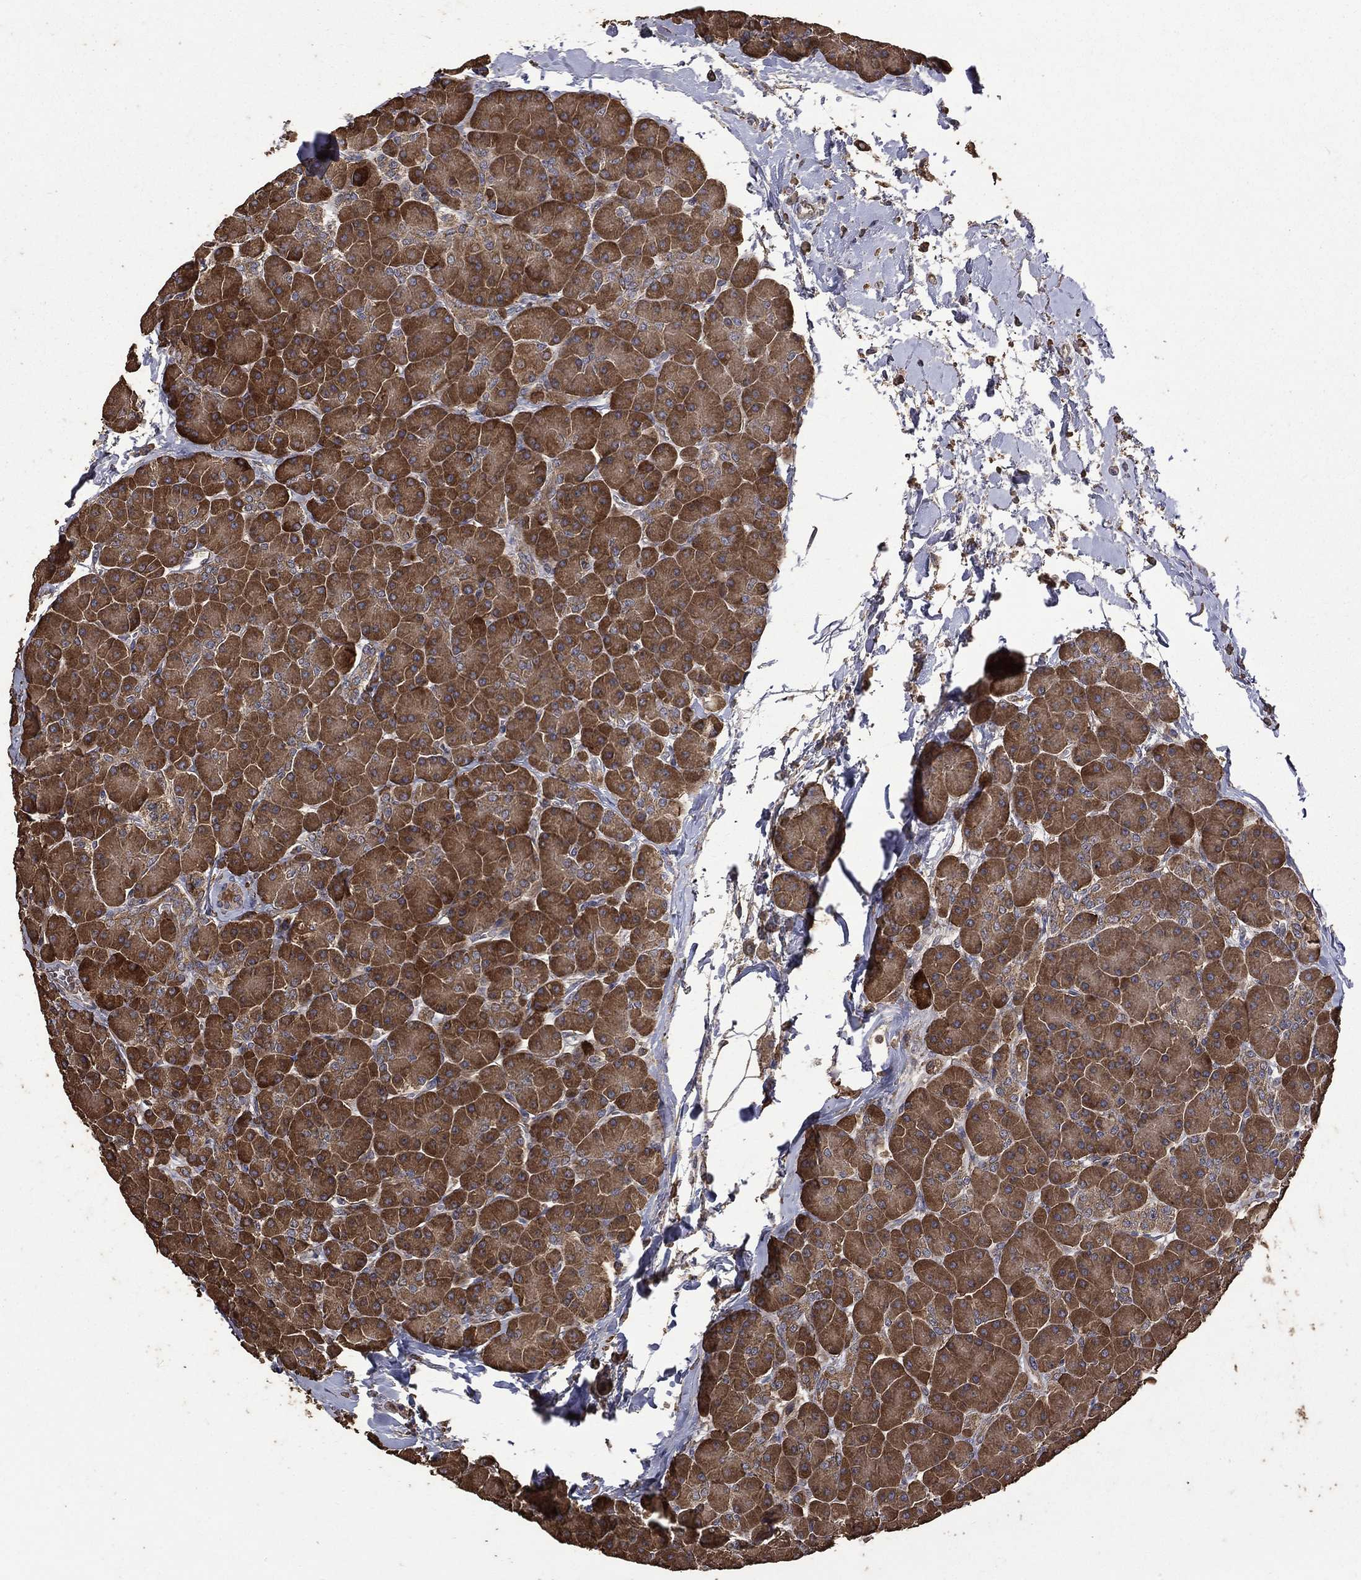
{"staining": {"intensity": "strong", "quantity": ">75%", "location": "cytoplasmic/membranous"}, "tissue": "pancreas", "cell_type": "Exocrine glandular cells", "image_type": "normal", "snomed": [{"axis": "morphology", "description": "Normal tissue, NOS"}, {"axis": "topography", "description": "Pancreas"}], "caption": "IHC image of unremarkable human pancreas stained for a protein (brown), which demonstrates high levels of strong cytoplasmic/membranous positivity in about >75% of exocrine glandular cells.", "gene": "METTL27", "patient": {"sex": "female", "age": 44}}